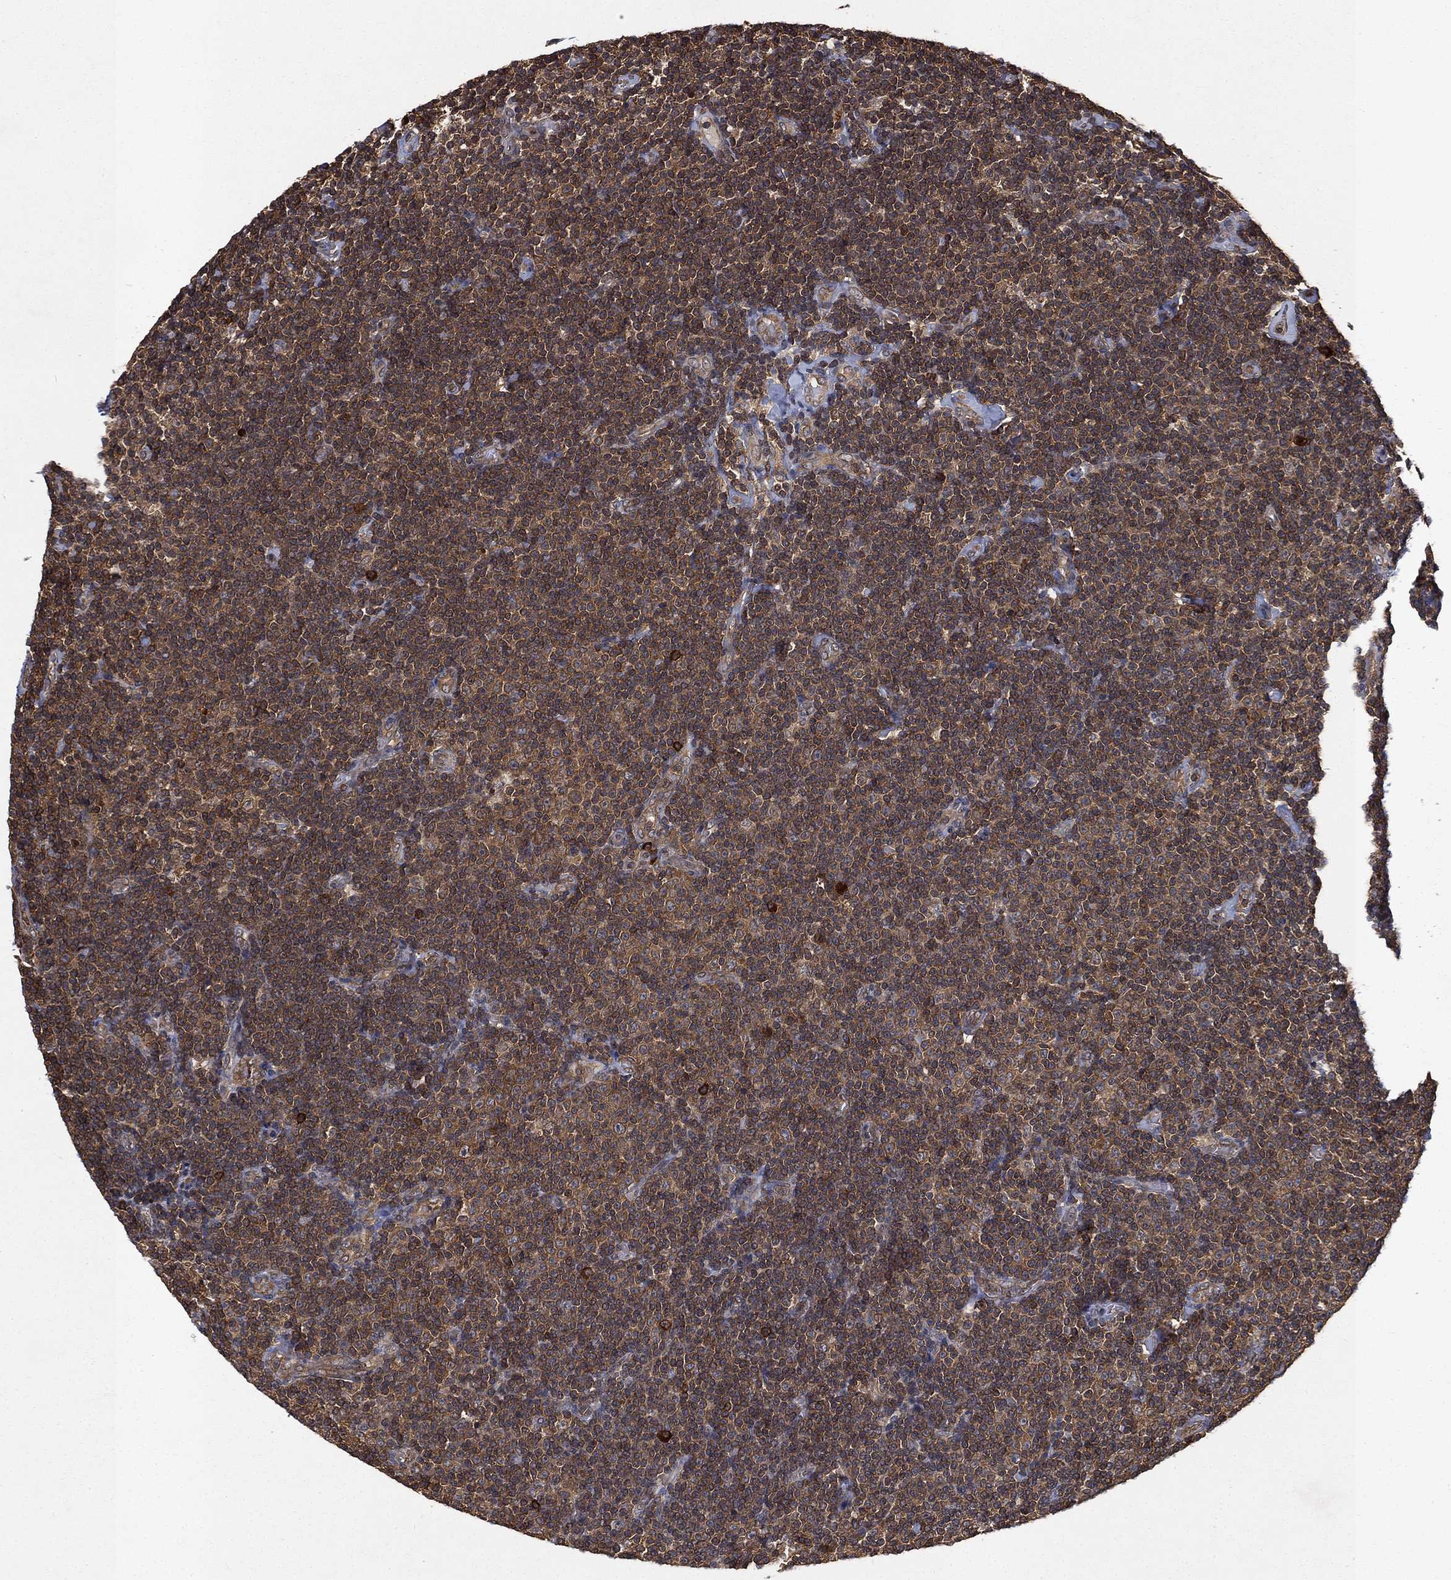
{"staining": {"intensity": "moderate", "quantity": ">75%", "location": "cytoplasmic/membranous"}, "tissue": "lymphoma", "cell_type": "Tumor cells", "image_type": "cancer", "snomed": [{"axis": "morphology", "description": "Malignant lymphoma, non-Hodgkin's type, Low grade"}, {"axis": "topography", "description": "Lymph node"}], "caption": "This photomicrograph exhibits lymphoma stained with IHC to label a protein in brown. The cytoplasmic/membranous of tumor cells show moderate positivity for the protein. Nuclei are counter-stained blue.", "gene": "UBA5", "patient": {"sex": "male", "age": 81}}